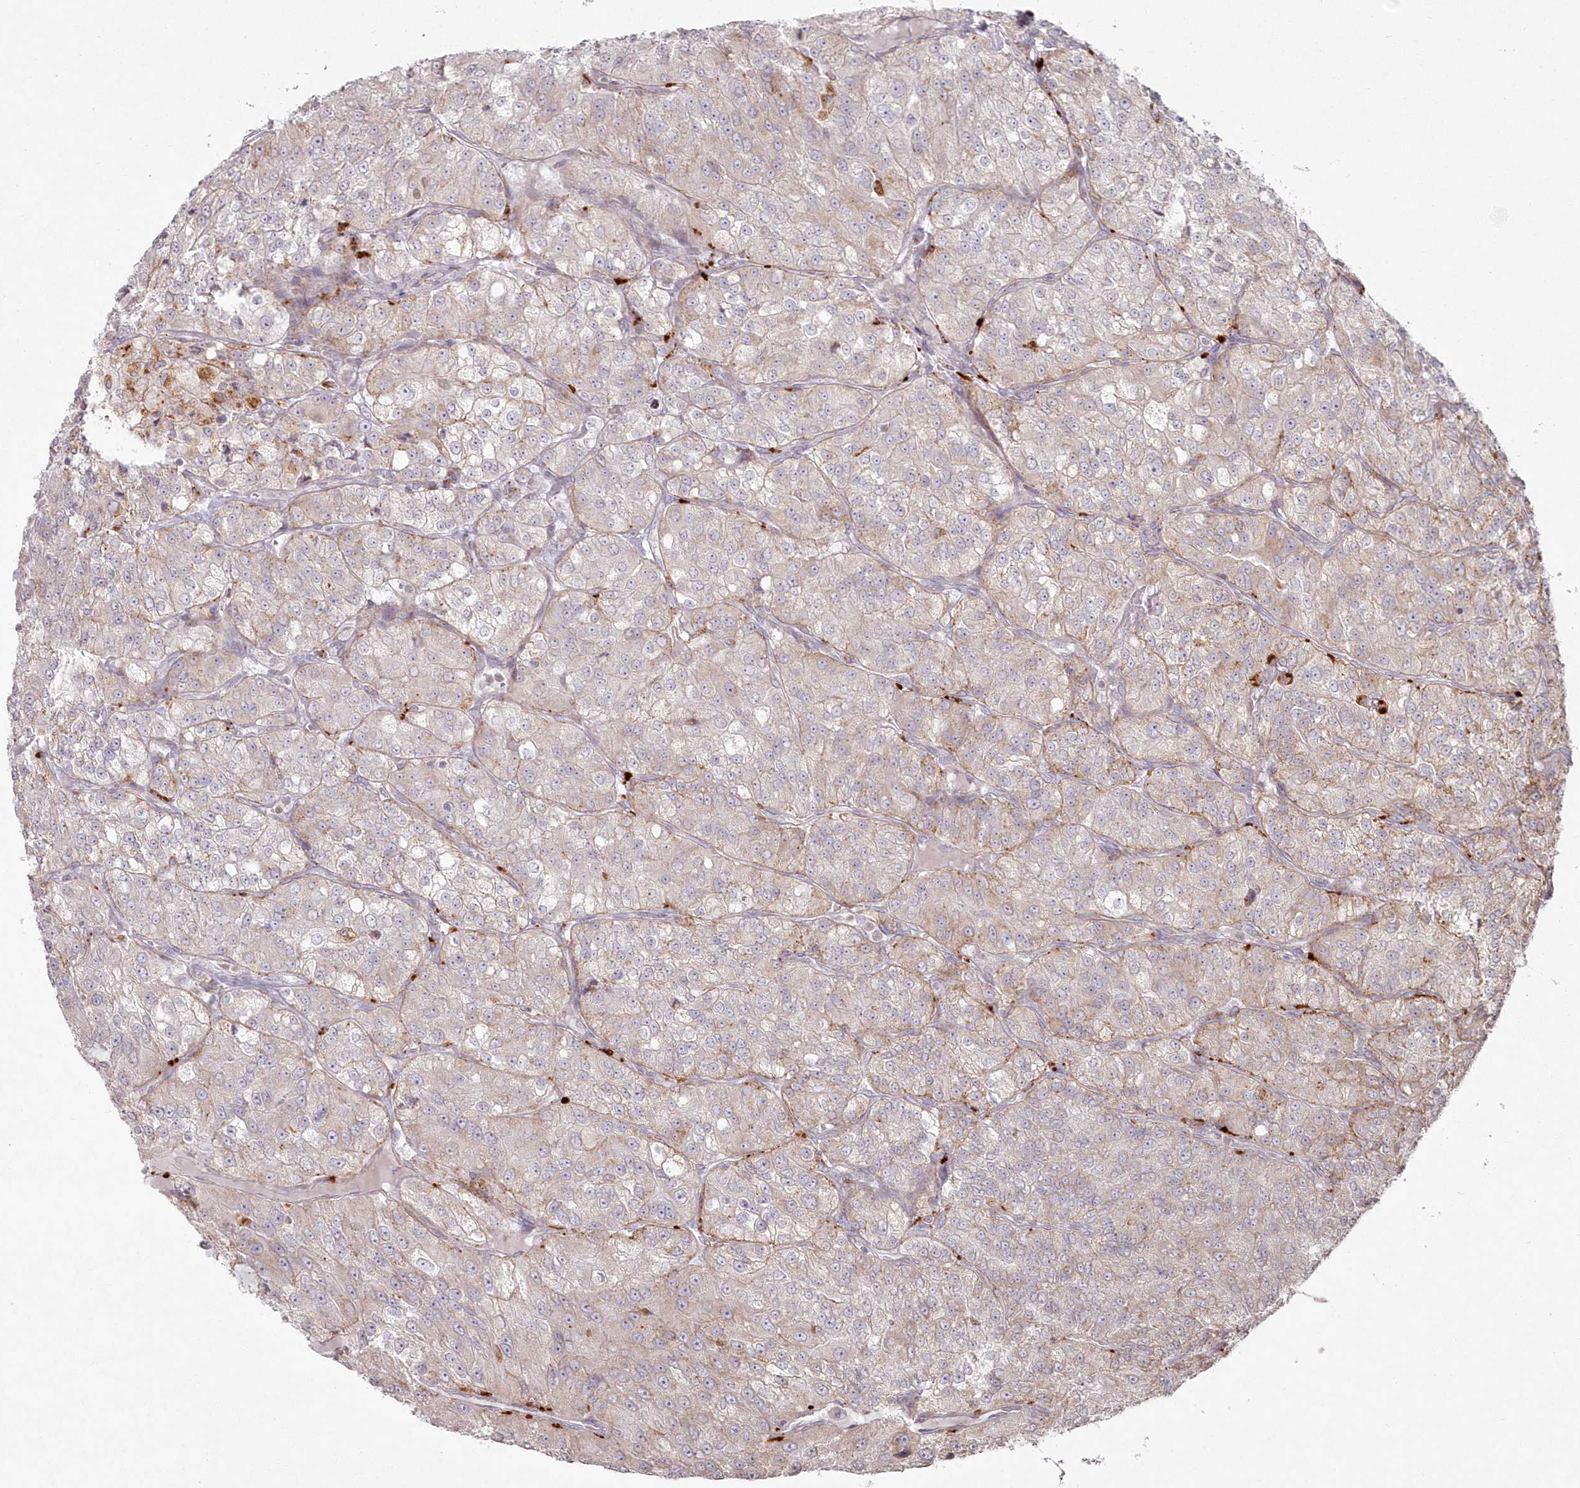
{"staining": {"intensity": "weak", "quantity": "<25%", "location": "cytoplasmic/membranous"}, "tissue": "renal cancer", "cell_type": "Tumor cells", "image_type": "cancer", "snomed": [{"axis": "morphology", "description": "Adenocarcinoma, NOS"}, {"axis": "topography", "description": "Kidney"}], "caption": "High magnification brightfield microscopy of adenocarcinoma (renal) stained with DAB (3,3'-diaminobenzidine) (brown) and counterstained with hematoxylin (blue): tumor cells show no significant positivity.", "gene": "ARSB", "patient": {"sex": "female", "age": 63}}